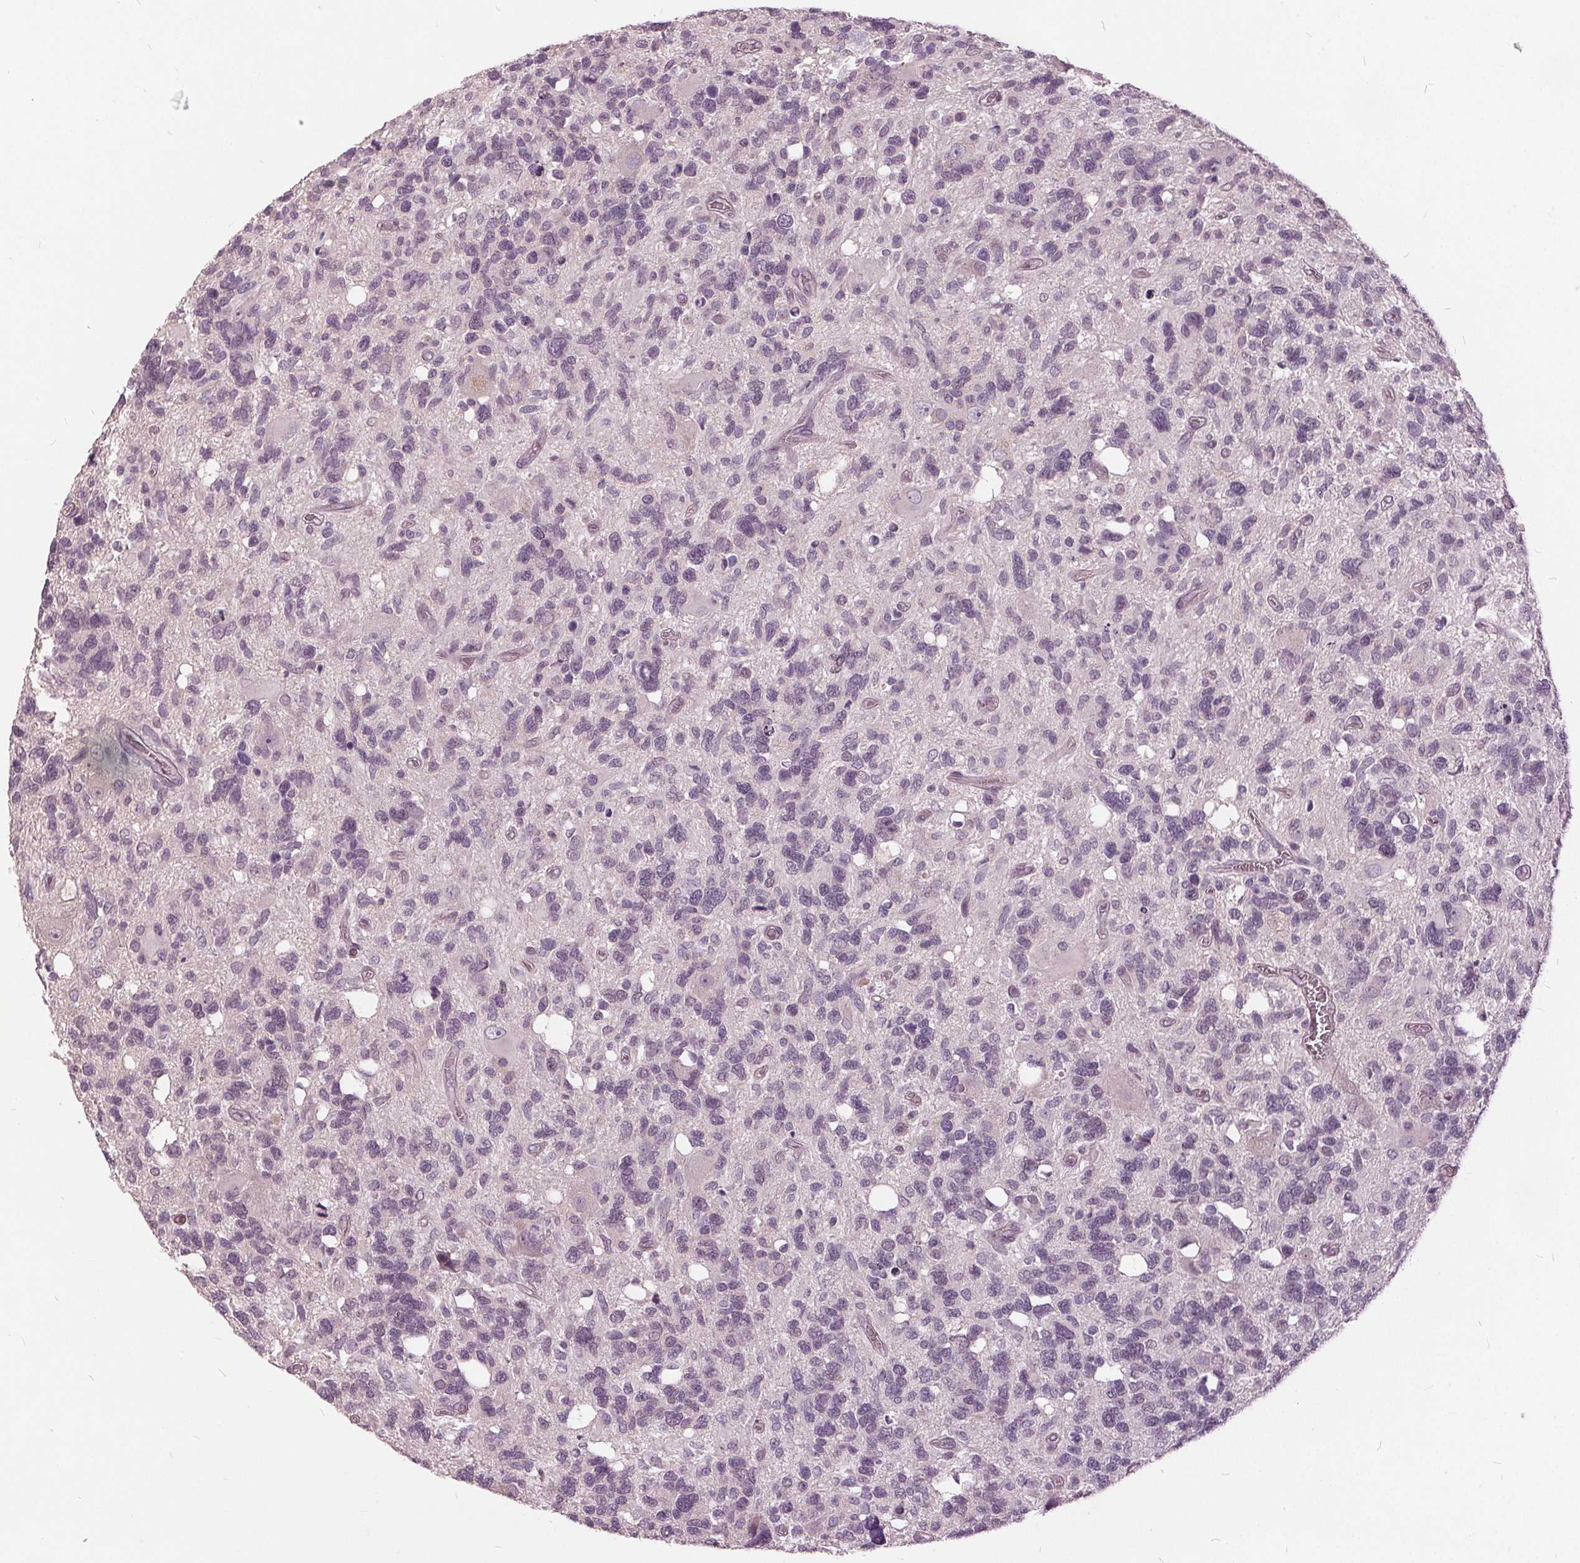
{"staining": {"intensity": "negative", "quantity": "none", "location": "none"}, "tissue": "glioma", "cell_type": "Tumor cells", "image_type": "cancer", "snomed": [{"axis": "morphology", "description": "Glioma, malignant, High grade"}, {"axis": "topography", "description": "Brain"}], "caption": "Protein analysis of malignant glioma (high-grade) displays no significant staining in tumor cells.", "gene": "KLK13", "patient": {"sex": "male", "age": 49}}